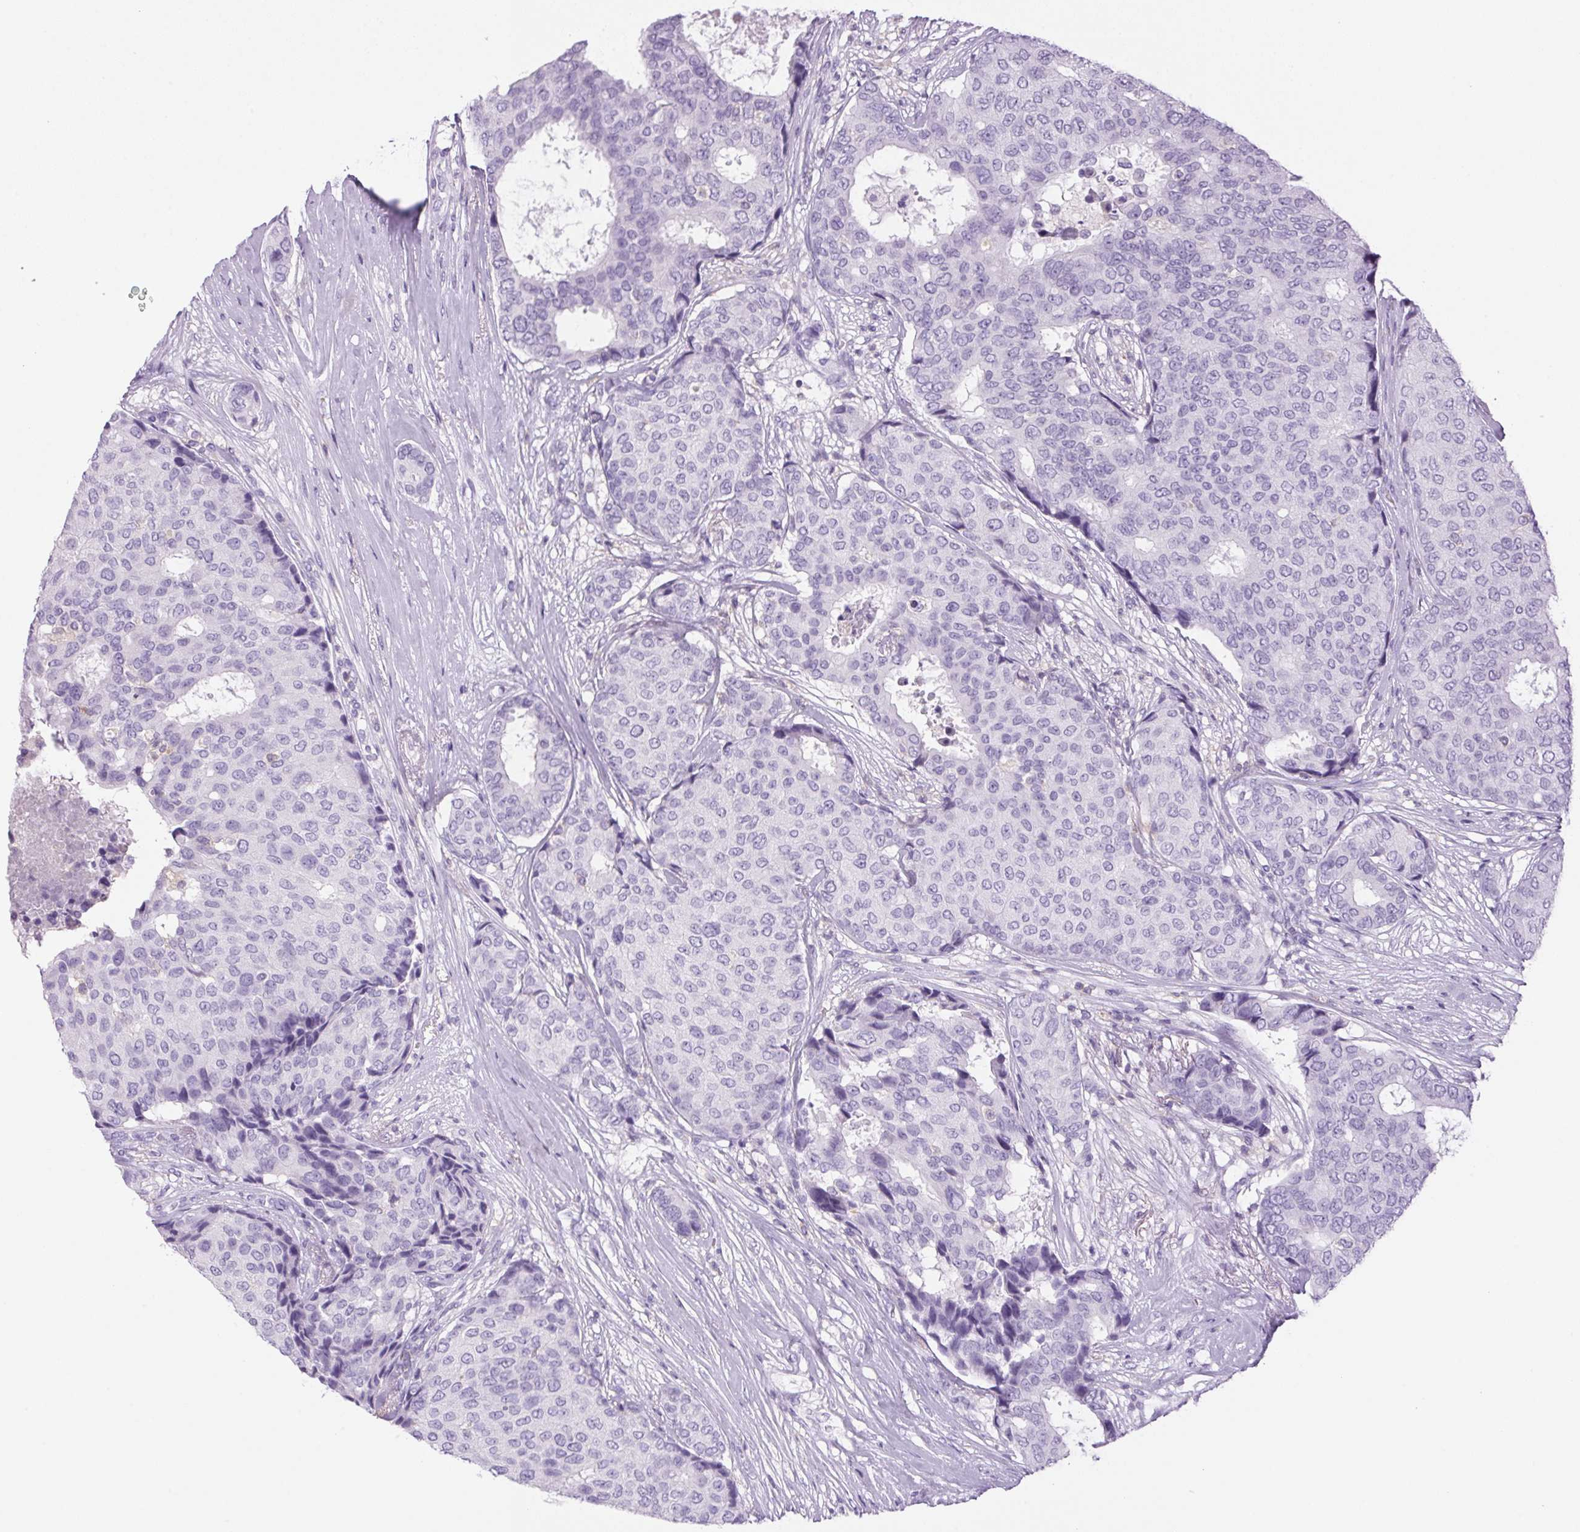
{"staining": {"intensity": "negative", "quantity": "none", "location": "none"}, "tissue": "breast cancer", "cell_type": "Tumor cells", "image_type": "cancer", "snomed": [{"axis": "morphology", "description": "Duct carcinoma"}, {"axis": "topography", "description": "Breast"}], "caption": "Tumor cells show no significant positivity in breast cancer (intraductal carcinoma).", "gene": "S100A2", "patient": {"sex": "female", "age": 75}}